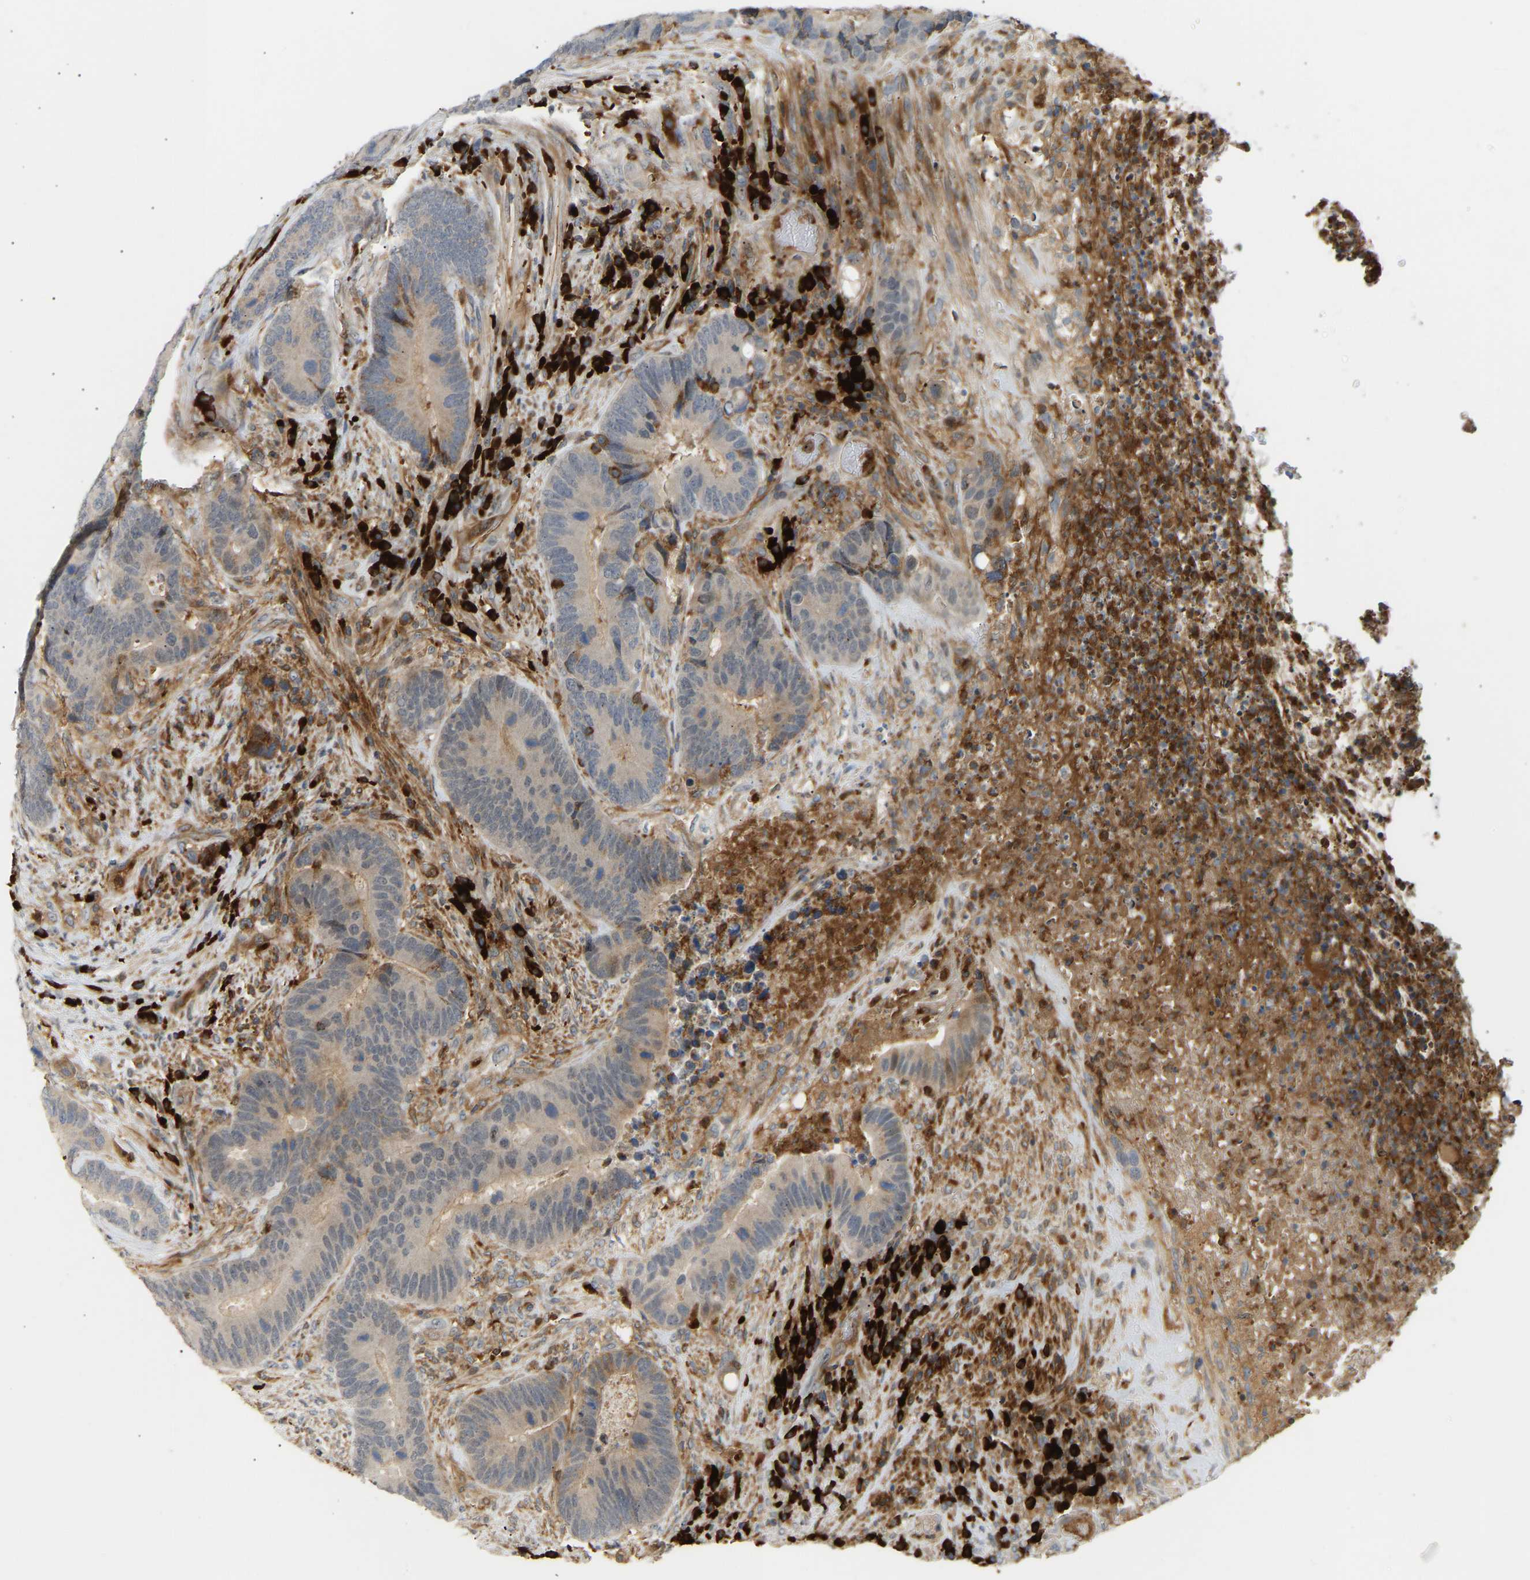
{"staining": {"intensity": "weak", "quantity": "<25%", "location": "cytoplasmic/membranous"}, "tissue": "colorectal cancer", "cell_type": "Tumor cells", "image_type": "cancer", "snomed": [{"axis": "morphology", "description": "Adenocarcinoma, NOS"}, {"axis": "topography", "description": "Rectum"}], "caption": "A high-resolution micrograph shows immunohistochemistry staining of adenocarcinoma (colorectal), which shows no significant staining in tumor cells. (DAB immunohistochemistry (IHC) with hematoxylin counter stain).", "gene": "PLCG2", "patient": {"sex": "female", "age": 89}}